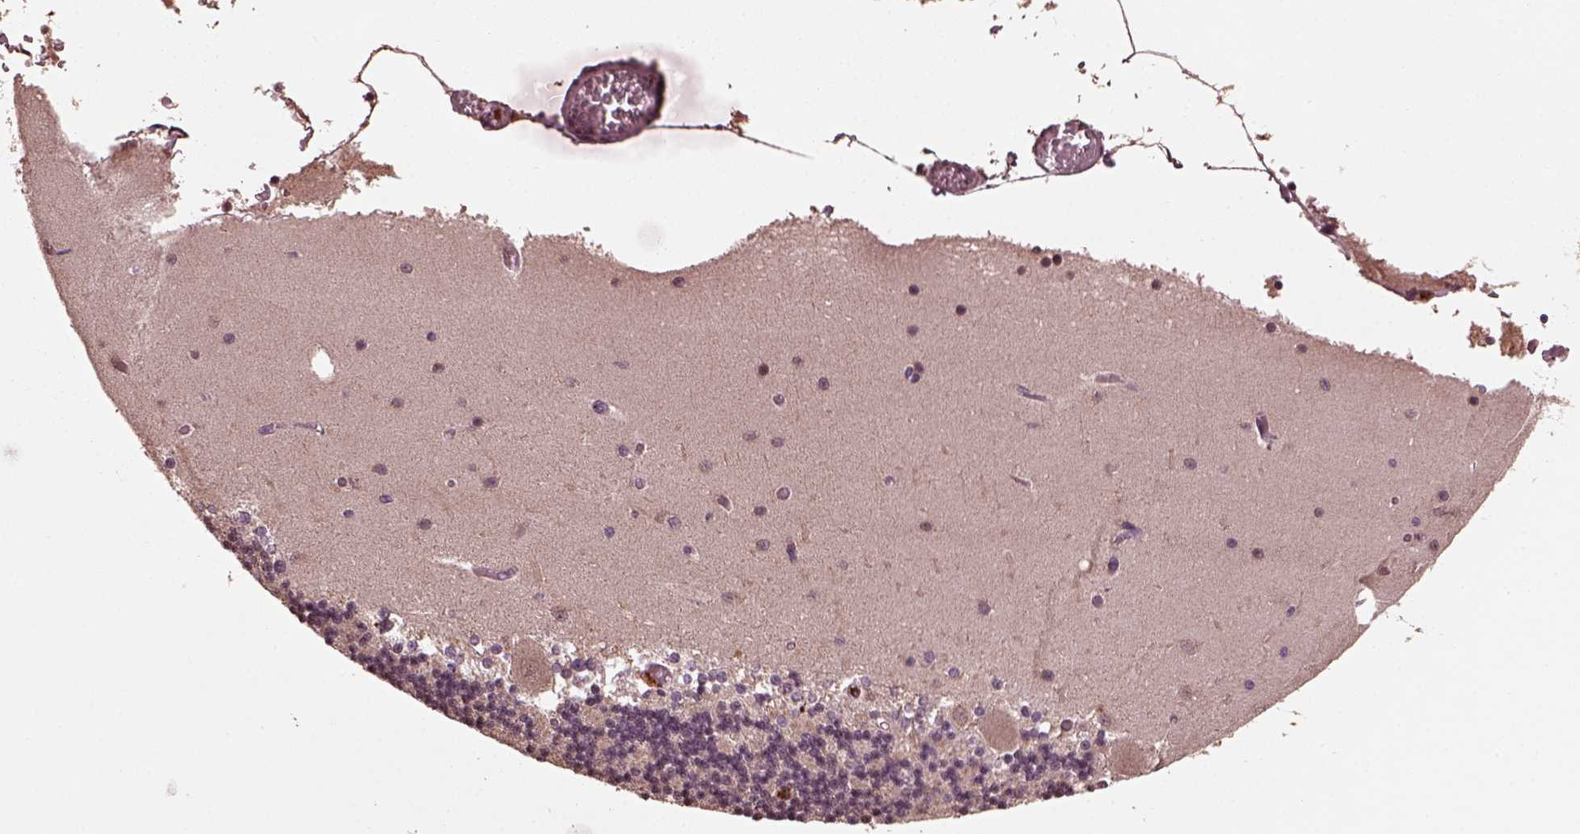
{"staining": {"intensity": "negative", "quantity": "none", "location": "none"}, "tissue": "cerebellum", "cell_type": "Cells in granular layer", "image_type": "normal", "snomed": [{"axis": "morphology", "description": "Normal tissue, NOS"}, {"axis": "topography", "description": "Cerebellum"}], "caption": "Cells in granular layer show no significant protein positivity in benign cerebellum. (DAB IHC, high magnification).", "gene": "RUFY3", "patient": {"sex": "female", "age": 28}}